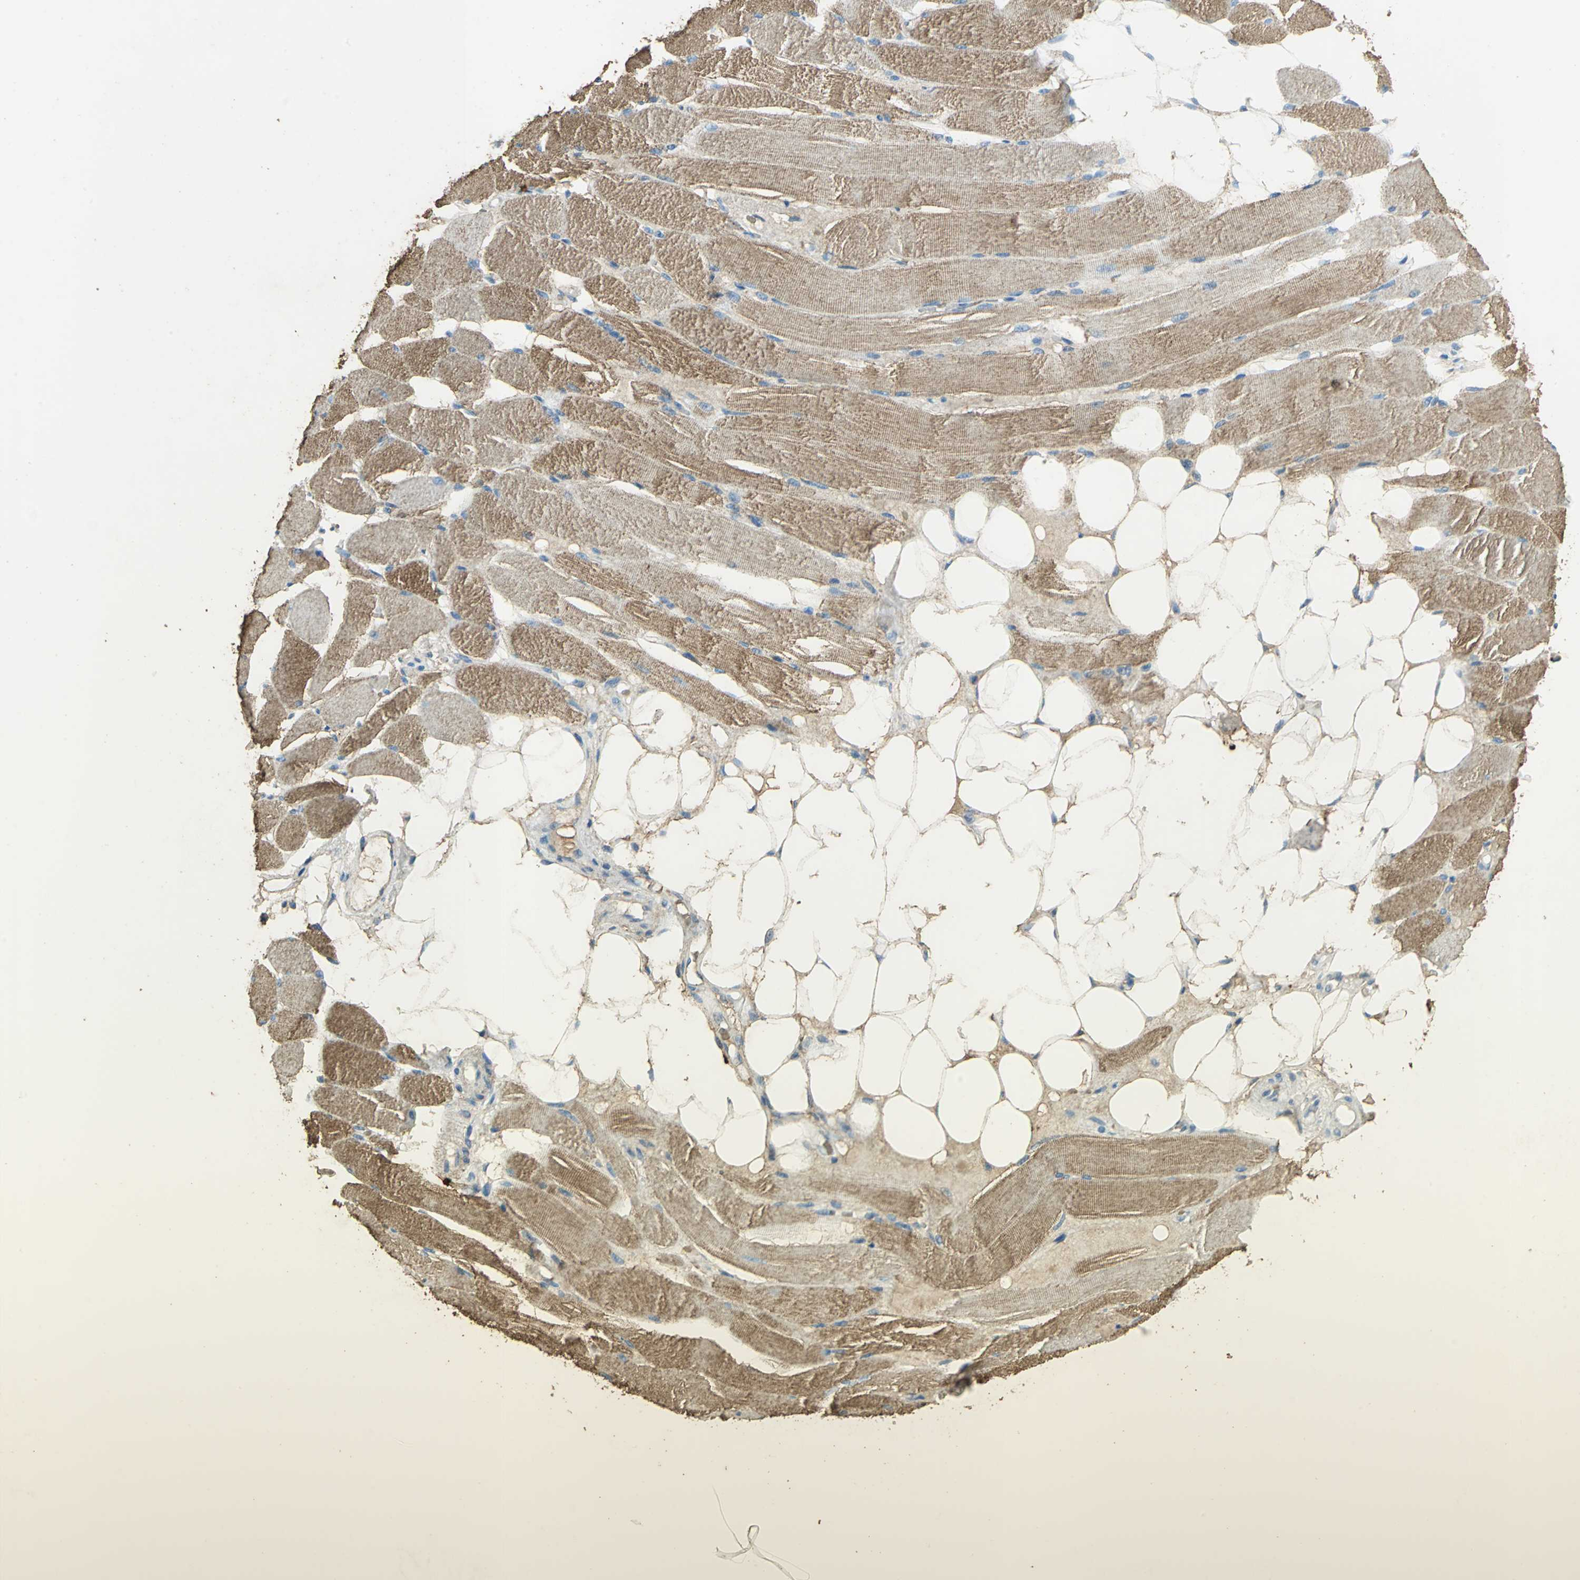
{"staining": {"intensity": "moderate", "quantity": ">75%", "location": "cytoplasmic/membranous"}, "tissue": "skeletal muscle", "cell_type": "Myocytes", "image_type": "normal", "snomed": [{"axis": "morphology", "description": "Normal tissue, NOS"}, {"axis": "topography", "description": "Skeletal muscle"}, {"axis": "topography", "description": "Peripheral nerve tissue"}], "caption": "Myocytes display moderate cytoplasmic/membranous expression in approximately >75% of cells in normal skeletal muscle.", "gene": "TRAPPC2", "patient": {"sex": "female", "age": 84}}